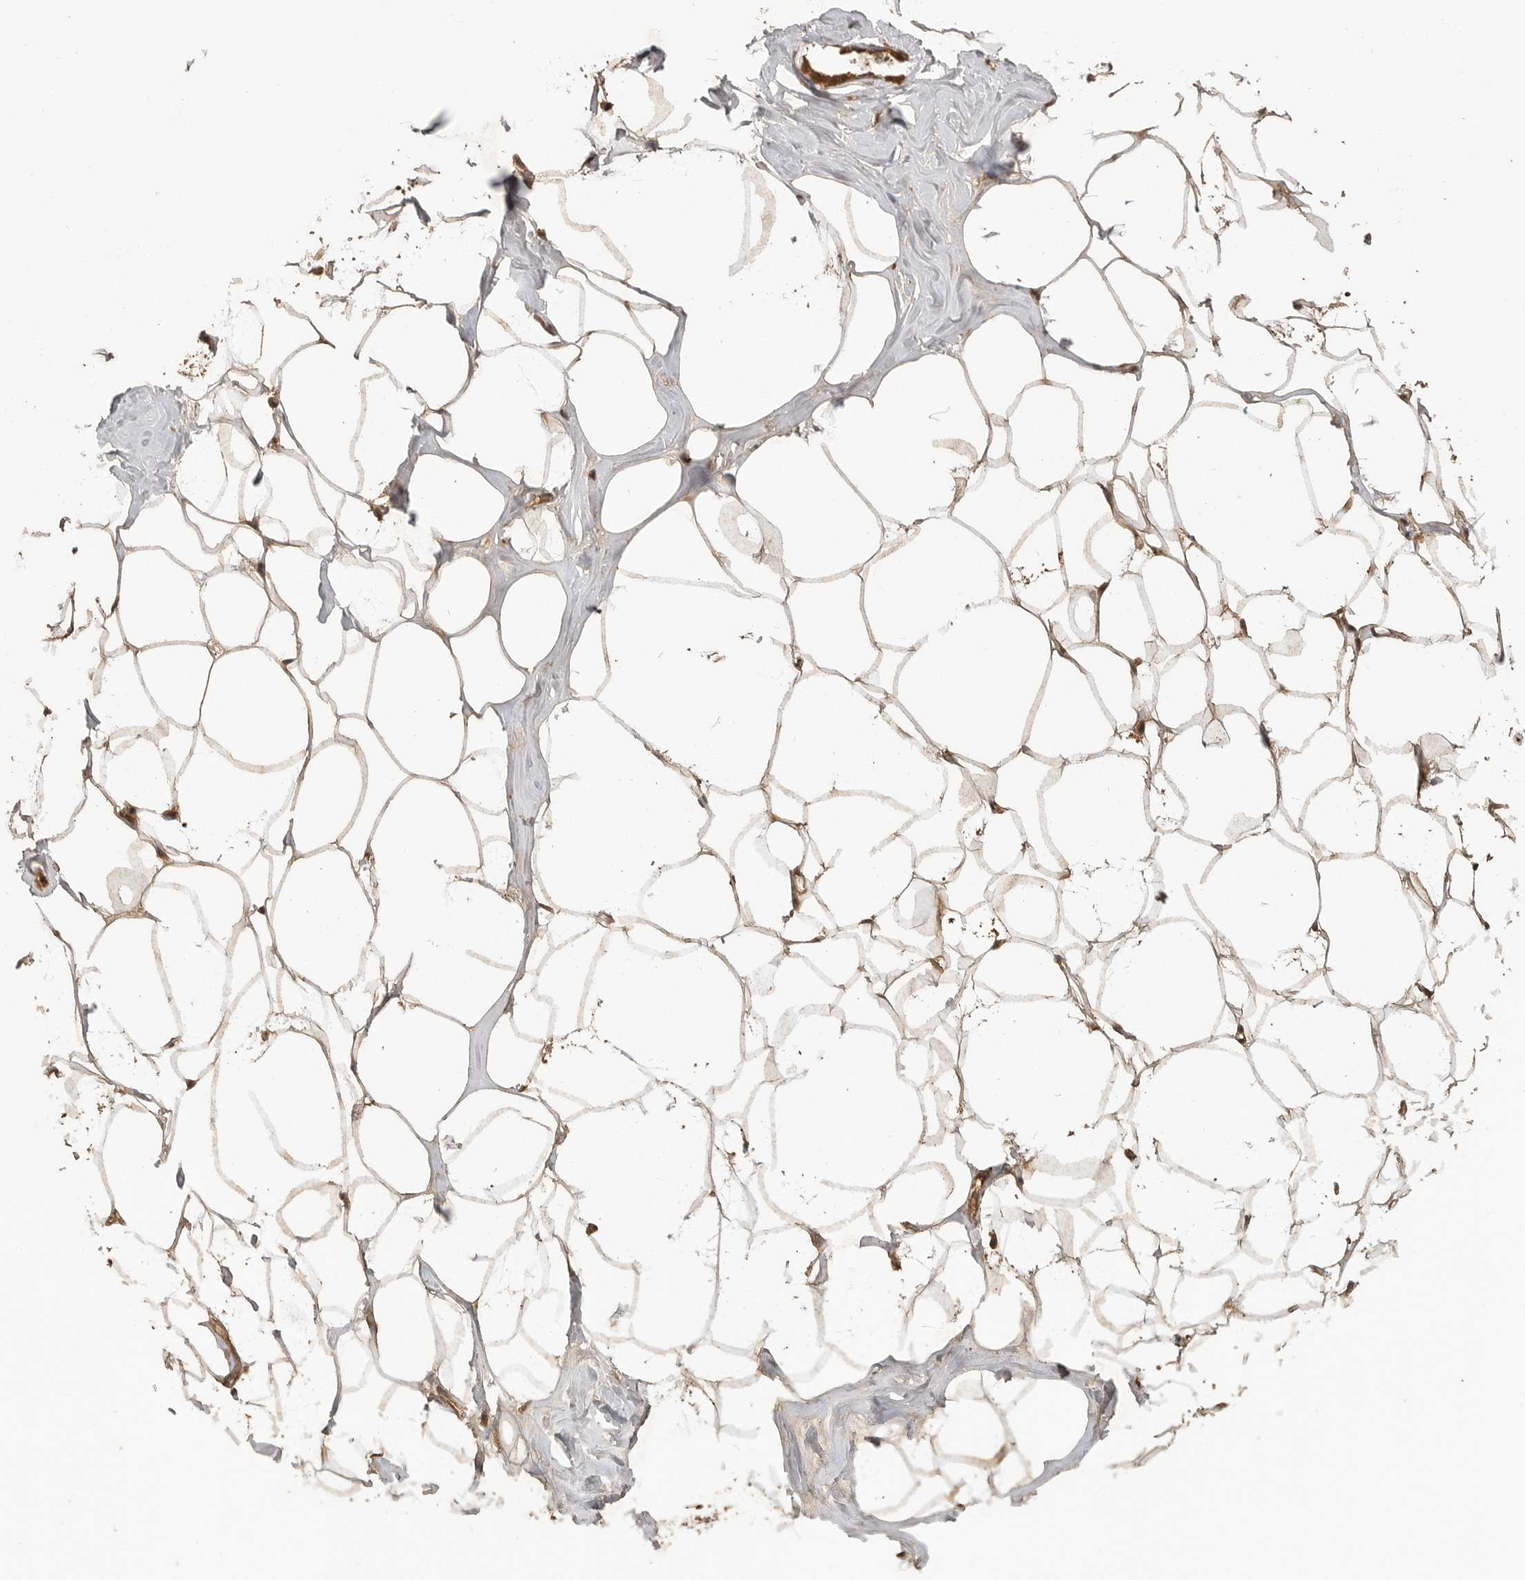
{"staining": {"intensity": "moderate", "quantity": "25%-75%", "location": "cytoplasmic/membranous,nuclear"}, "tissue": "adipose tissue", "cell_type": "Adipocytes", "image_type": "normal", "snomed": [{"axis": "morphology", "description": "Normal tissue, NOS"}, {"axis": "morphology", "description": "Fibrosis, NOS"}, {"axis": "topography", "description": "Breast"}, {"axis": "topography", "description": "Adipose tissue"}], "caption": "Adipose tissue stained with DAB (3,3'-diaminobenzidine) IHC demonstrates medium levels of moderate cytoplasmic/membranous,nuclear positivity in about 25%-75% of adipocytes.", "gene": "BOC", "patient": {"sex": "female", "age": 39}}